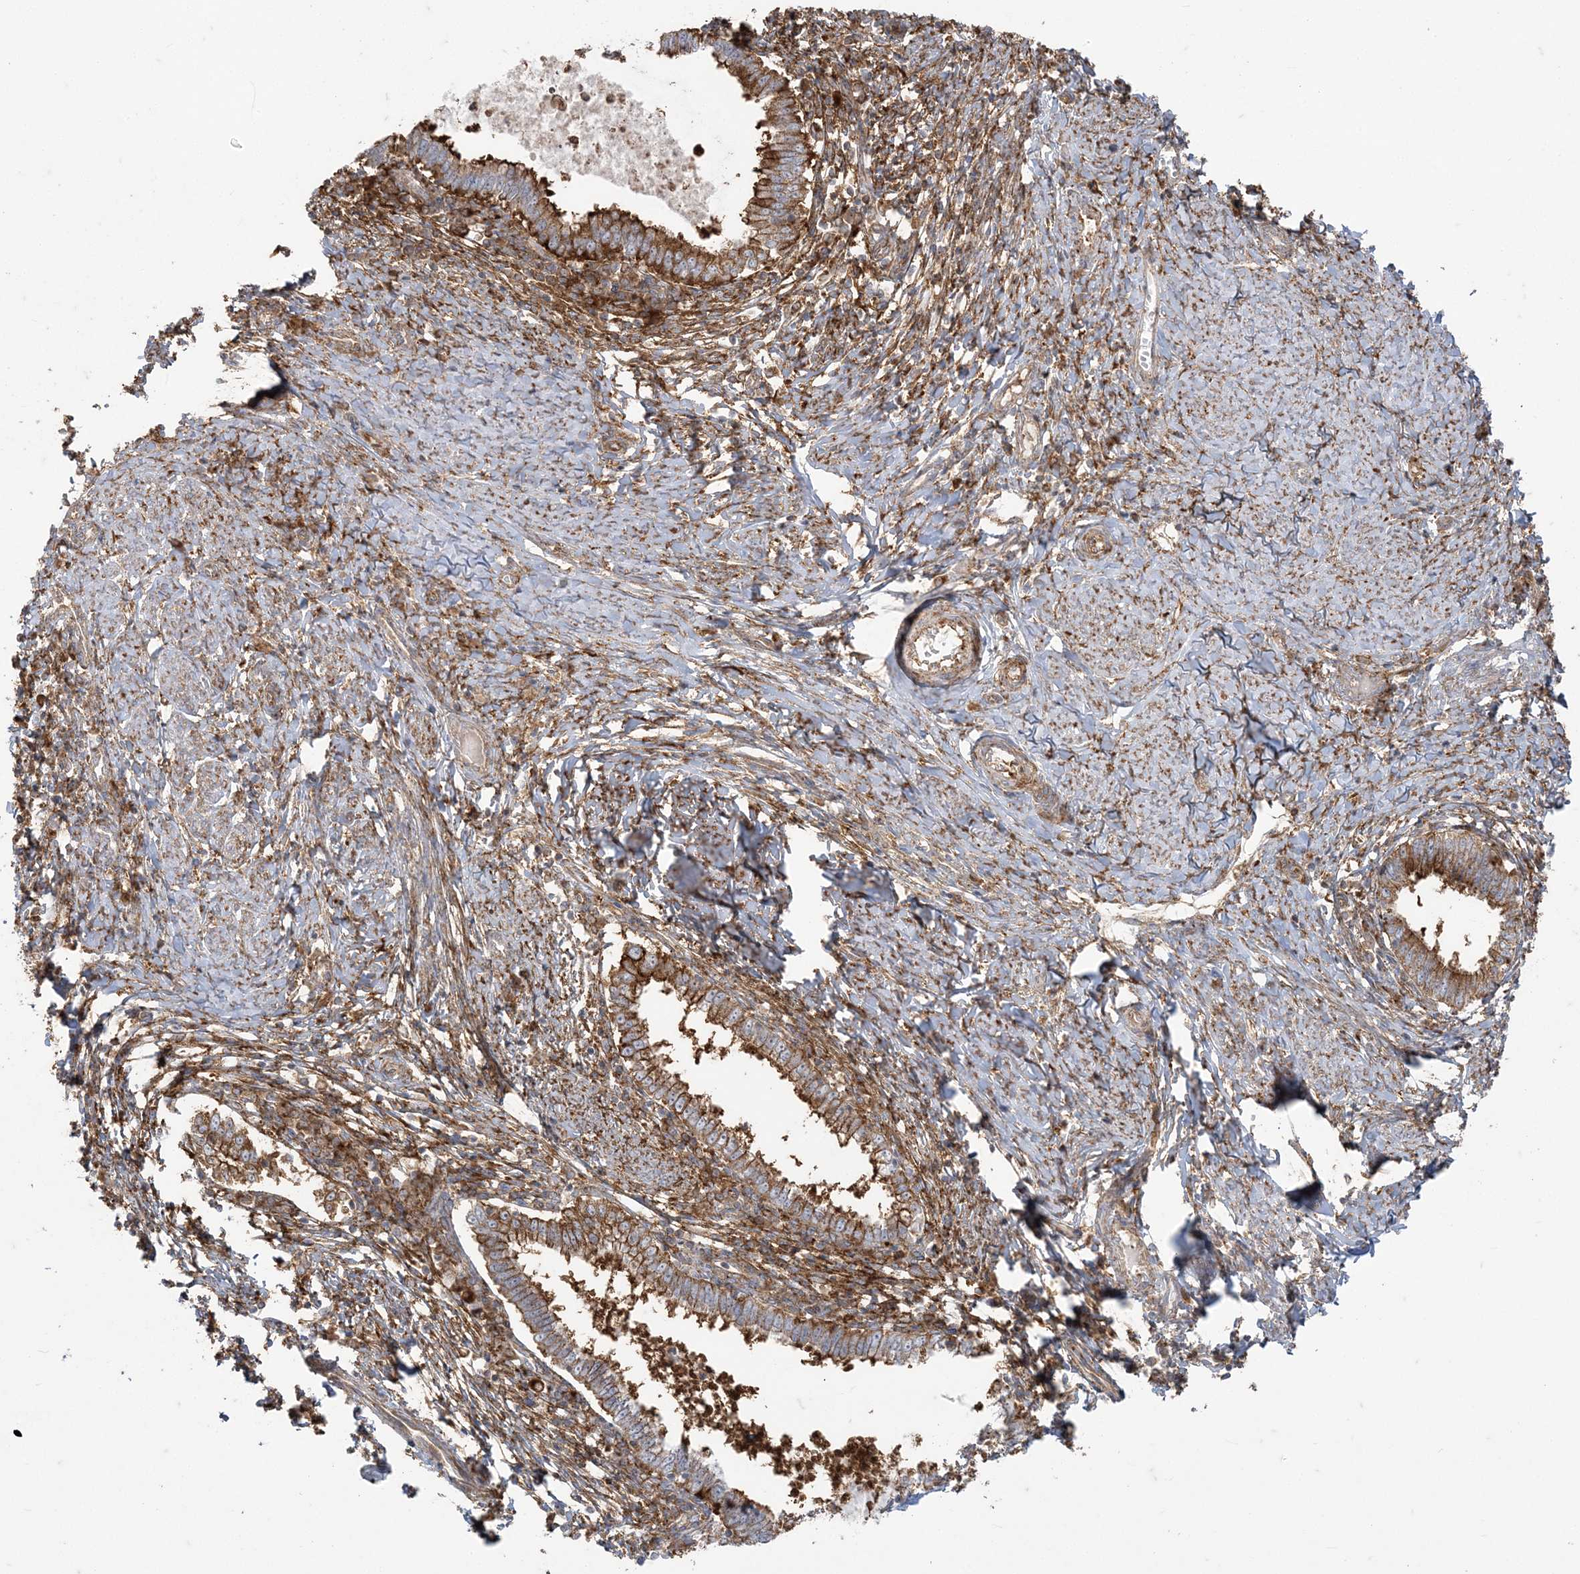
{"staining": {"intensity": "strong", "quantity": ">75%", "location": "cytoplasmic/membranous"}, "tissue": "cervical cancer", "cell_type": "Tumor cells", "image_type": "cancer", "snomed": [{"axis": "morphology", "description": "Adenocarcinoma, NOS"}, {"axis": "topography", "description": "Cervix"}], "caption": "High-magnification brightfield microscopy of adenocarcinoma (cervical) stained with DAB (3,3'-diaminobenzidine) (brown) and counterstained with hematoxylin (blue). tumor cells exhibit strong cytoplasmic/membranous staining is present in about>75% of cells.", "gene": "DERL3", "patient": {"sex": "female", "age": 36}}